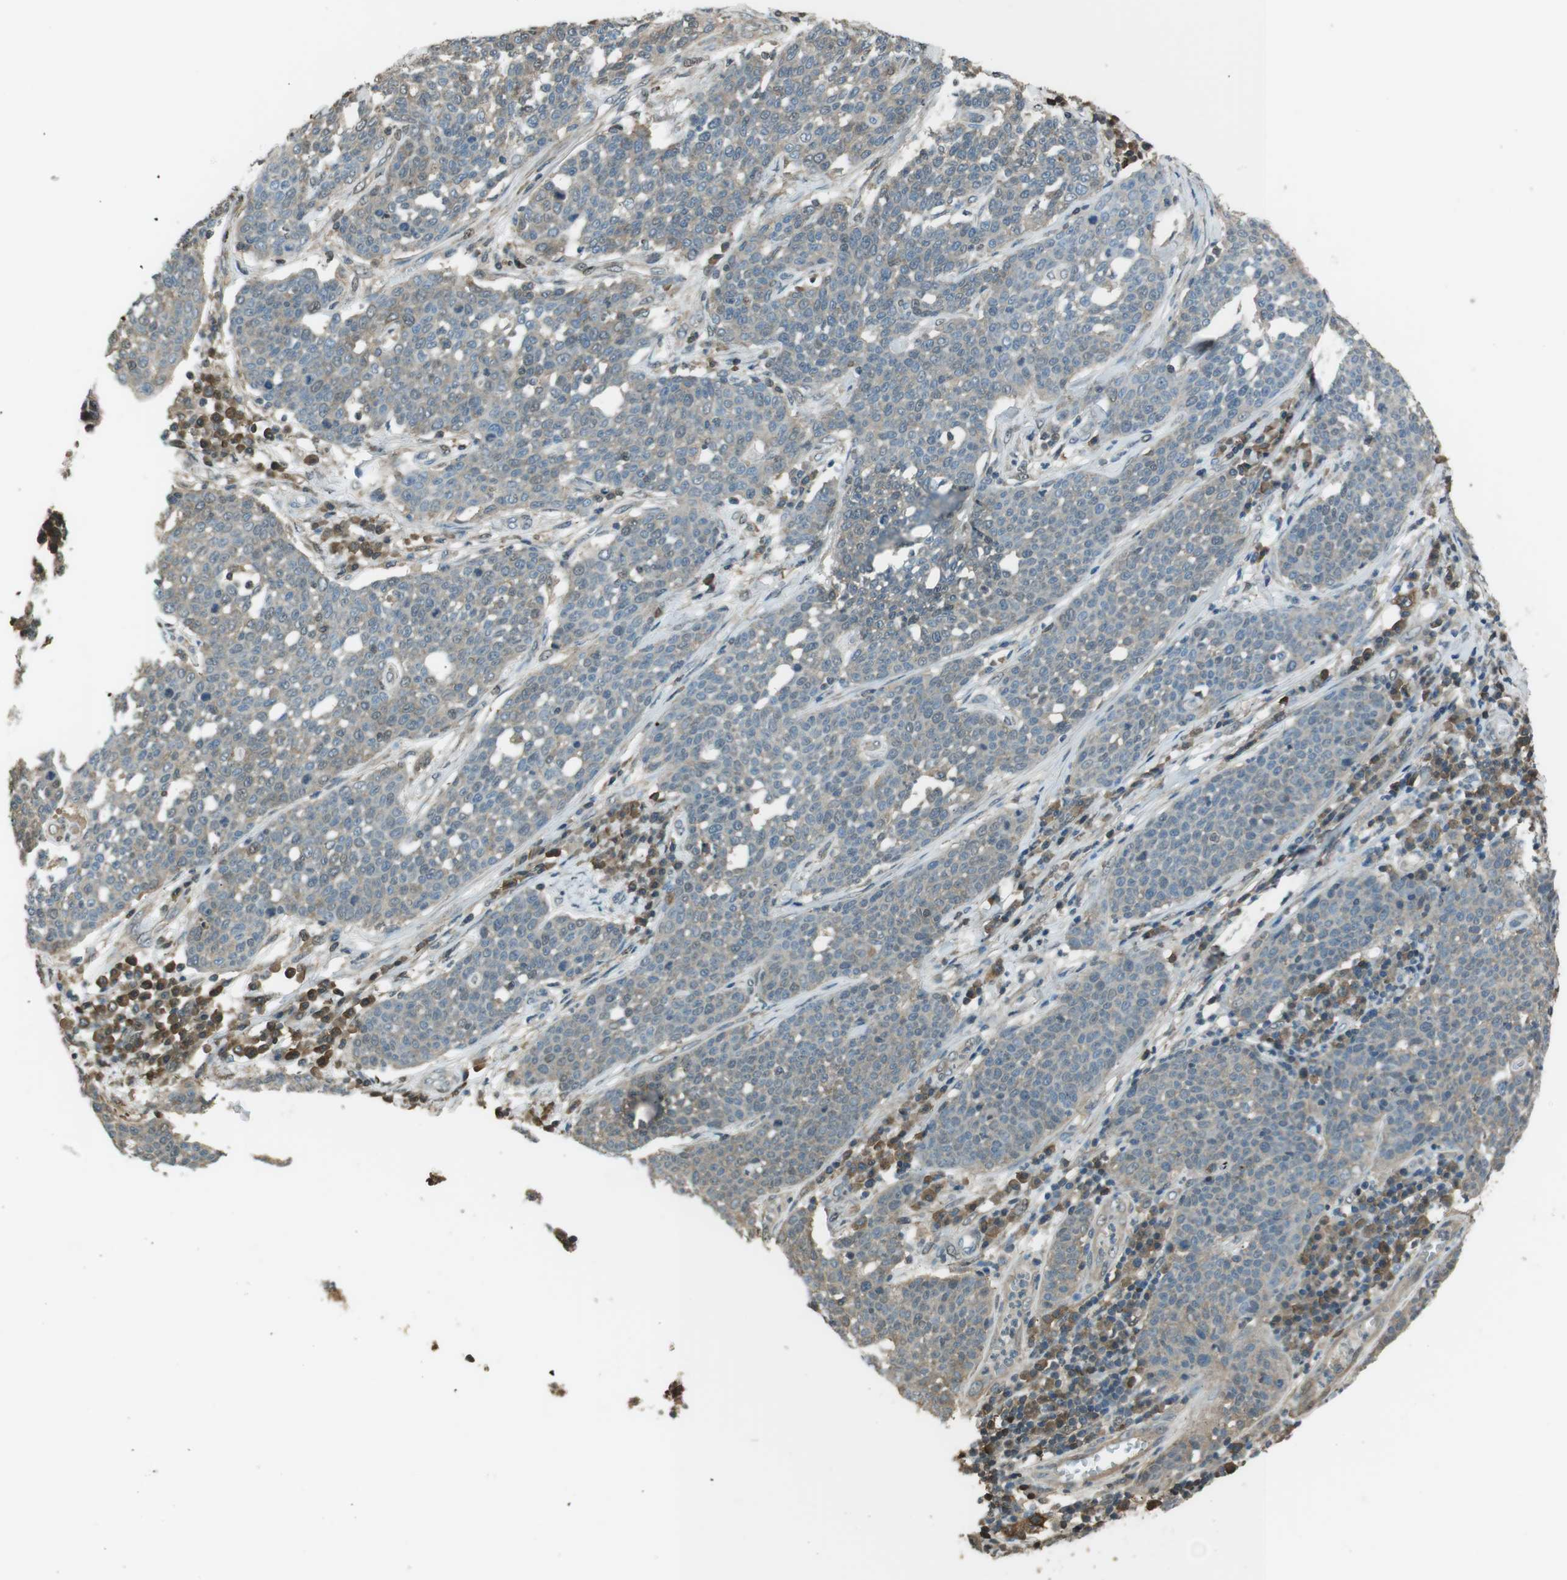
{"staining": {"intensity": "weak", "quantity": "25%-75%", "location": "cytoplasmic/membranous,nuclear"}, "tissue": "cervical cancer", "cell_type": "Tumor cells", "image_type": "cancer", "snomed": [{"axis": "morphology", "description": "Squamous cell carcinoma, NOS"}, {"axis": "topography", "description": "Cervix"}], "caption": "The image reveals a brown stain indicating the presence of a protein in the cytoplasmic/membranous and nuclear of tumor cells in cervical squamous cell carcinoma.", "gene": "TWSG1", "patient": {"sex": "female", "age": 34}}